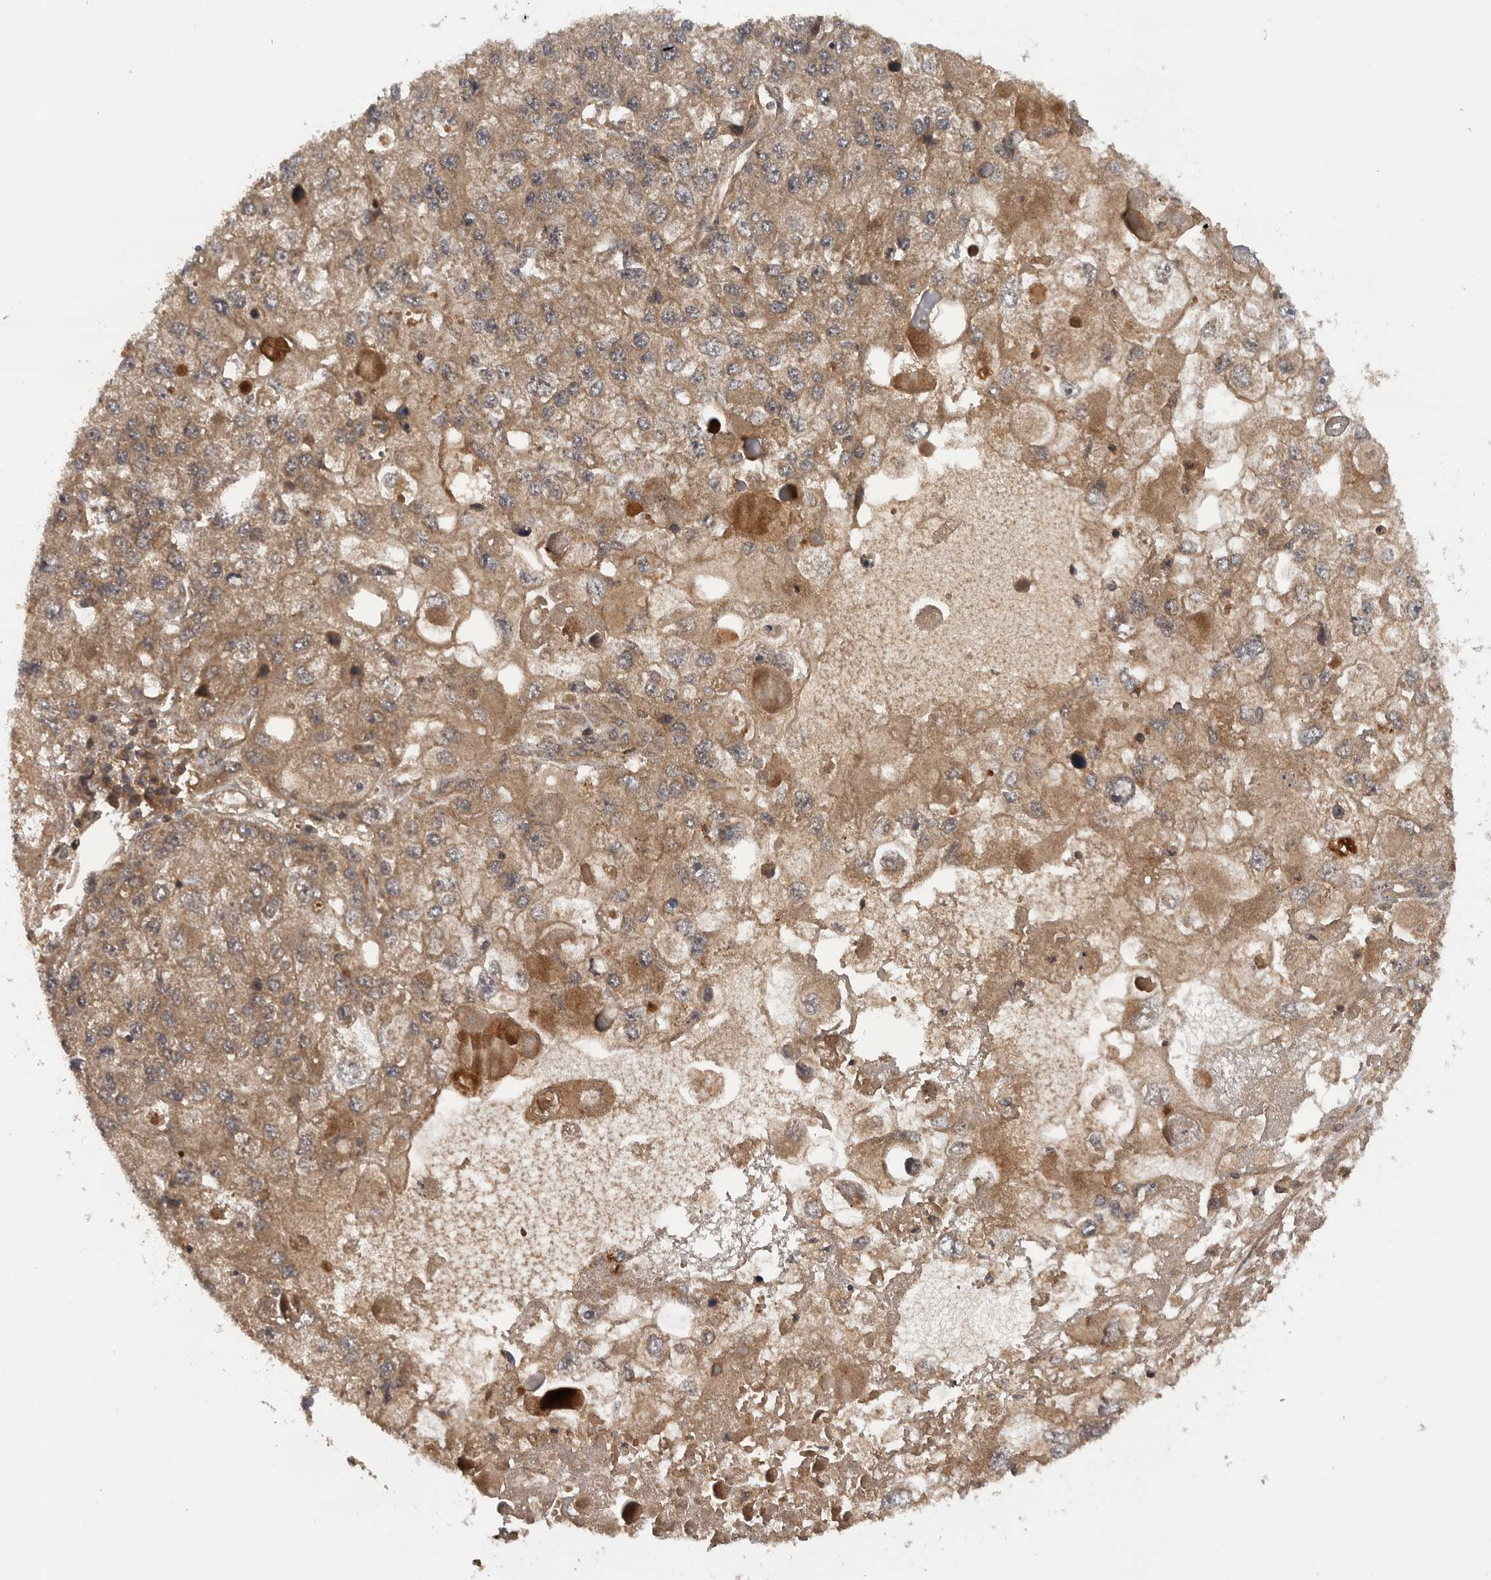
{"staining": {"intensity": "moderate", "quantity": ">75%", "location": "cytoplasmic/membranous"}, "tissue": "endometrial cancer", "cell_type": "Tumor cells", "image_type": "cancer", "snomed": [{"axis": "morphology", "description": "Adenocarcinoma, NOS"}, {"axis": "topography", "description": "Endometrium"}], "caption": "This is a micrograph of immunohistochemistry (IHC) staining of endometrial adenocarcinoma, which shows moderate staining in the cytoplasmic/membranous of tumor cells.", "gene": "PRDX4", "patient": {"sex": "female", "age": 49}}